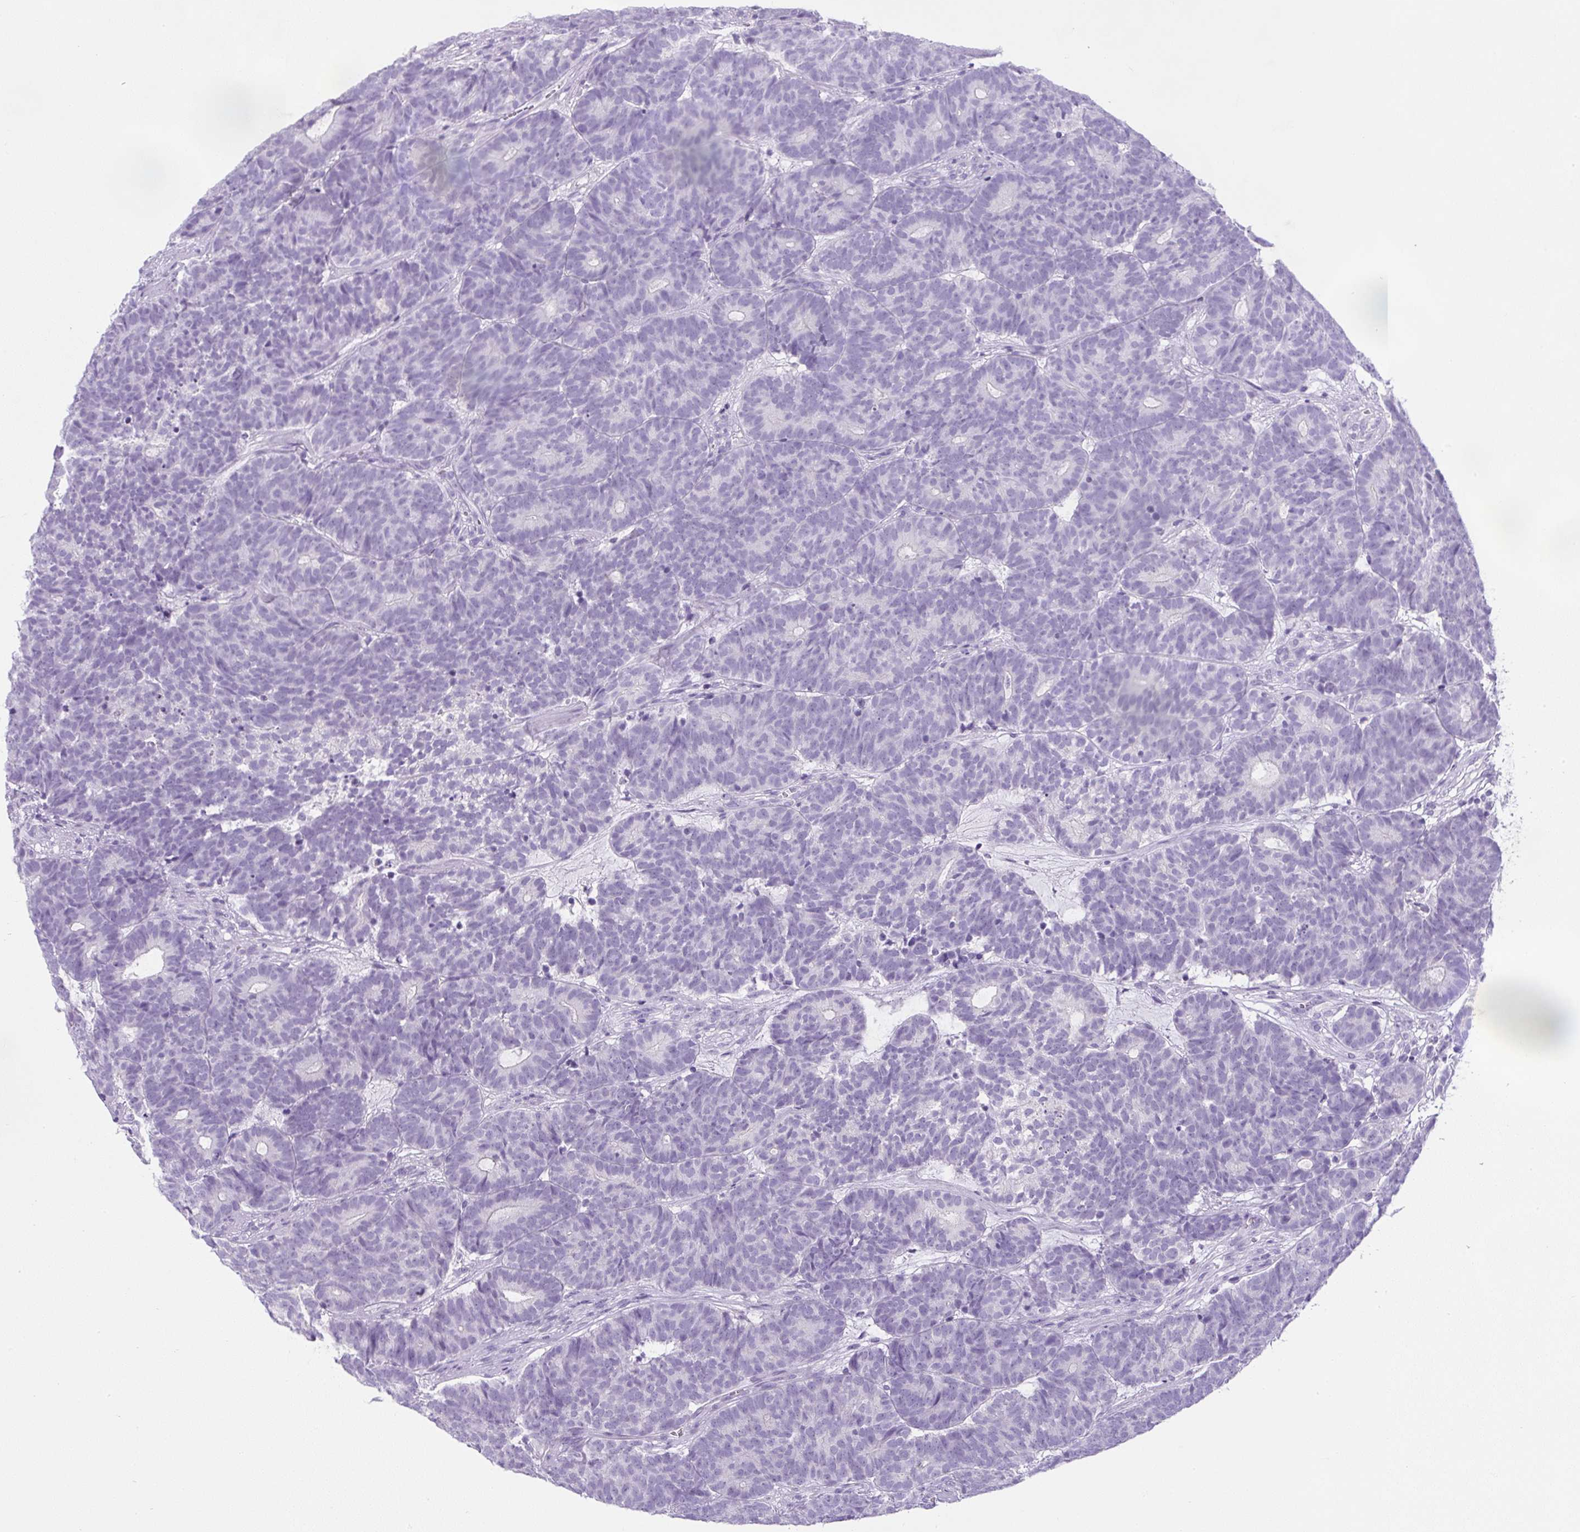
{"staining": {"intensity": "negative", "quantity": "none", "location": "none"}, "tissue": "head and neck cancer", "cell_type": "Tumor cells", "image_type": "cancer", "snomed": [{"axis": "morphology", "description": "Adenocarcinoma, NOS"}, {"axis": "topography", "description": "Head-Neck"}], "caption": "Tumor cells show no significant protein staining in head and neck adenocarcinoma.", "gene": "UBL3", "patient": {"sex": "female", "age": 81}}